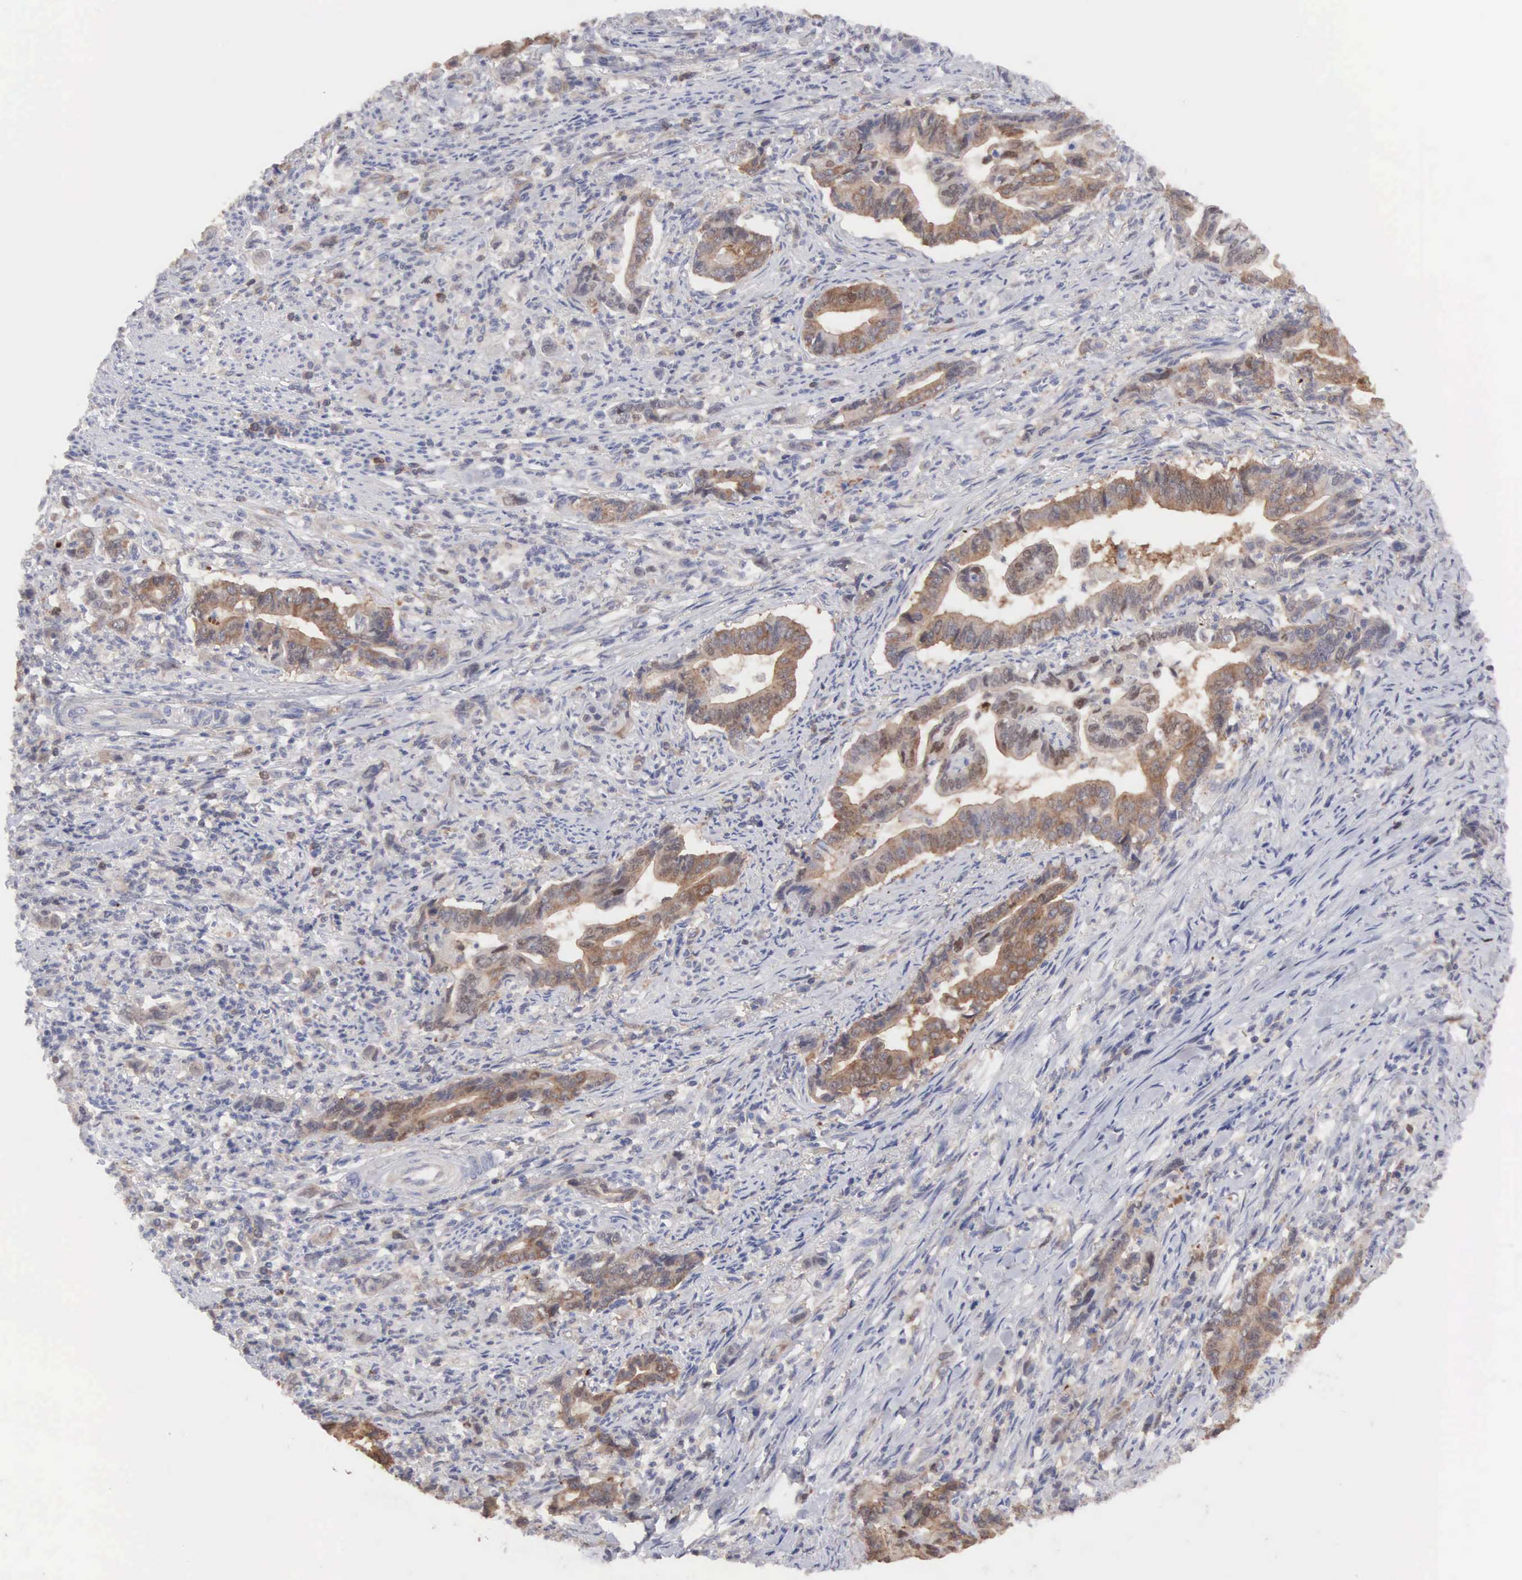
{"staining": {"intensity": "moderate", "quantity": ">75%", "location": "cytoplasmic/membranous"}, "tissue": "stomach cancer", "cell_type": "Tumor cells", "image_type": "cancer", "snomed": [{"axis": "morphology", "description": "Adenocarcinoma, NOS"}, {"axis": "topography", "description": "Stomach"}], "caption": "IHC (DAB (3,3'-diaminobenzidine)) staining of stomach cancer displays moderate cytoplasmic/membranous protein positivity in approximately >75% of tumor cells.", "gene": "MTHFD1", "patient": {"sex": "female", "age": 76}}